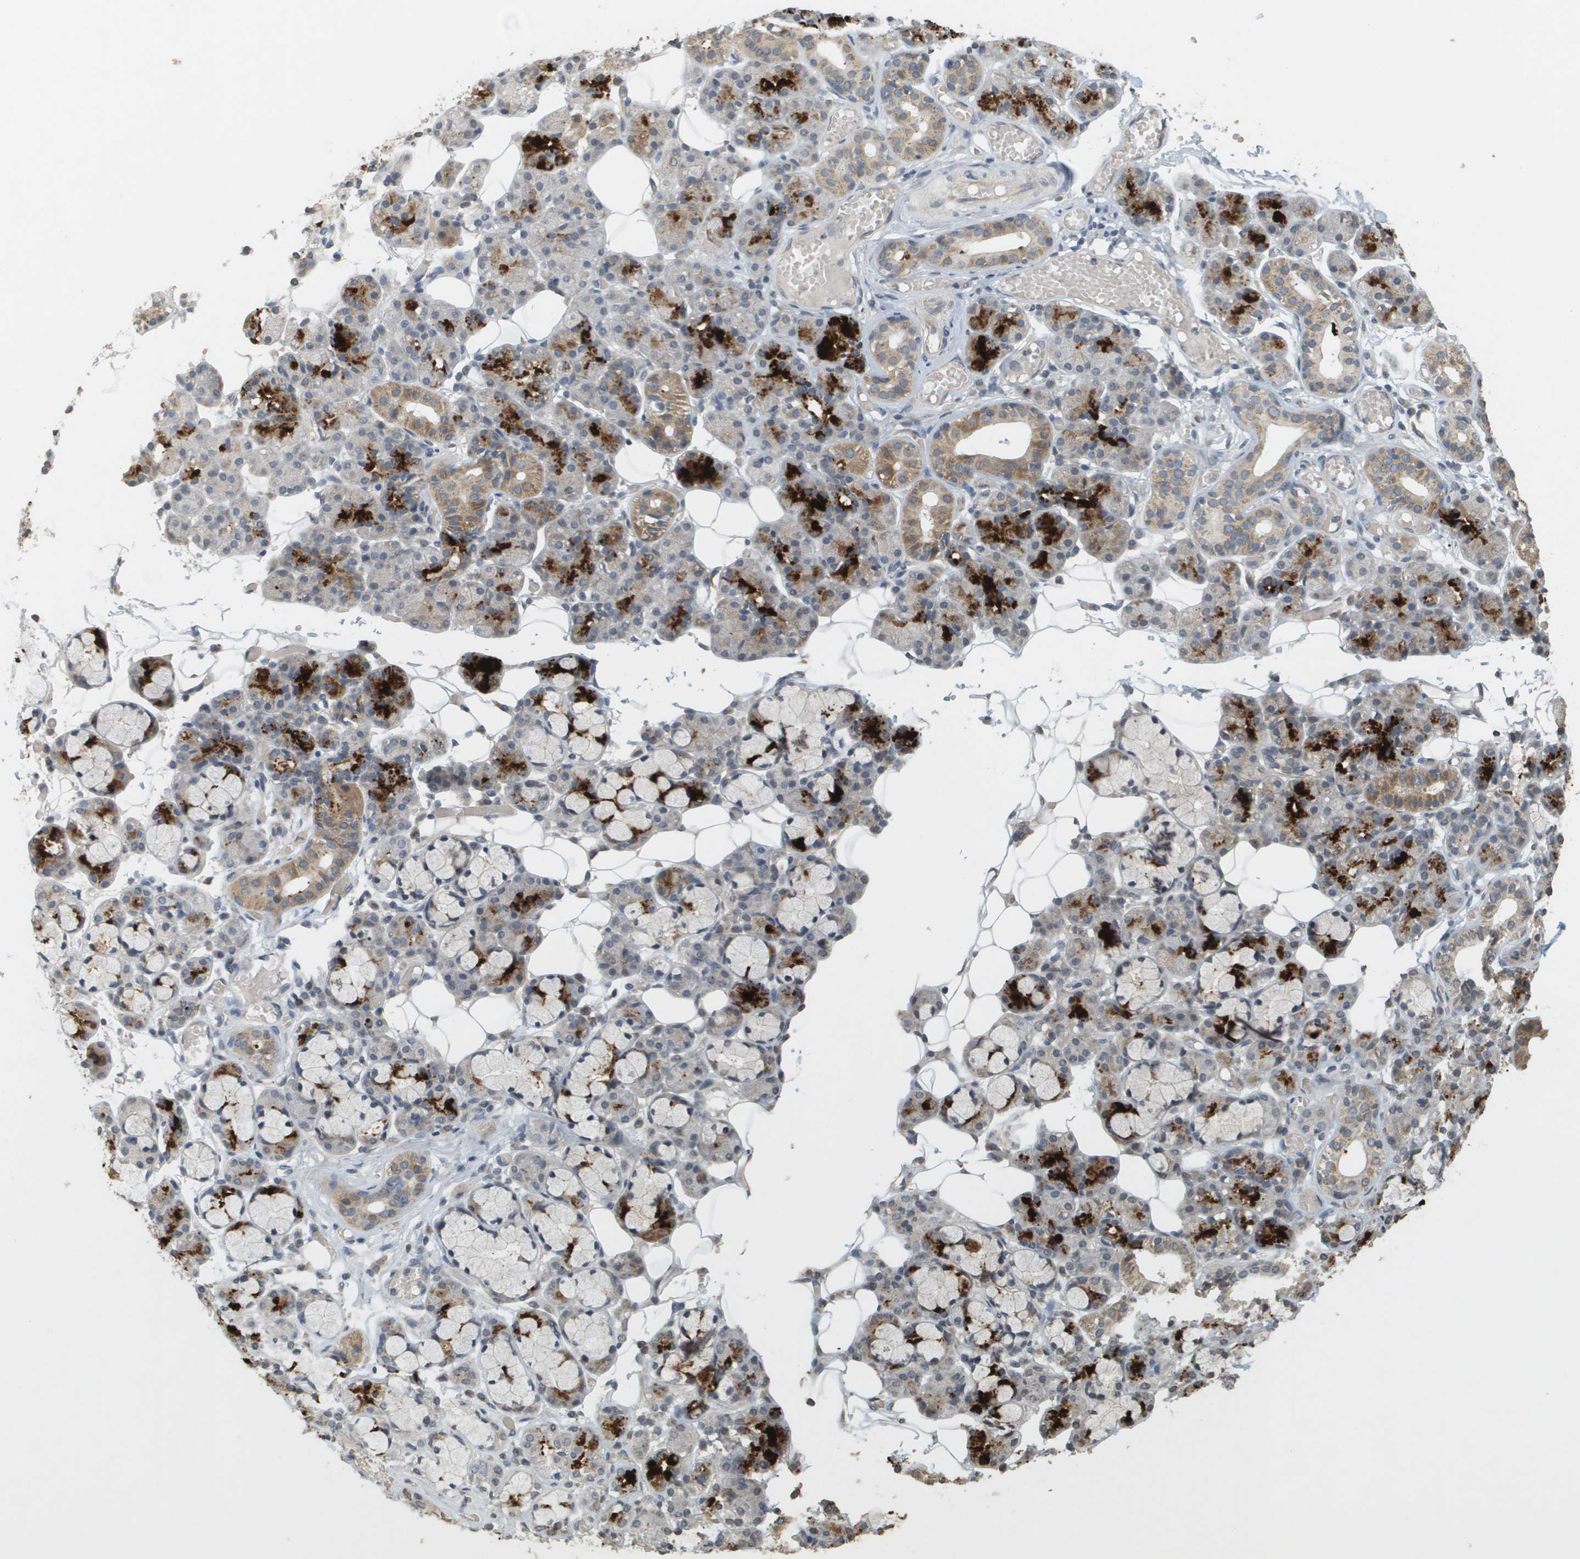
{"staining": {"intensity": "strong", "quantity": "25%-75%", "location": "cytoplasmic/membranous"}, "tissue": "salivary gland", "cell_type": "Glandular cells", "image_type": "normal", "snomed": [{"axis": "morphology", "description": "Normal tissue, NOS"}, {"axis": "topography", "description": "Salivary gland"}], "caption": "Immunohistochemistry (IHC) of normal salivary gland displays high levels of strong cytoplasmic/membranous staining in approximately 25%-75% of glandular cells.", "gene": "RAB21", "patient": {"sex": "male", "age": 63}}